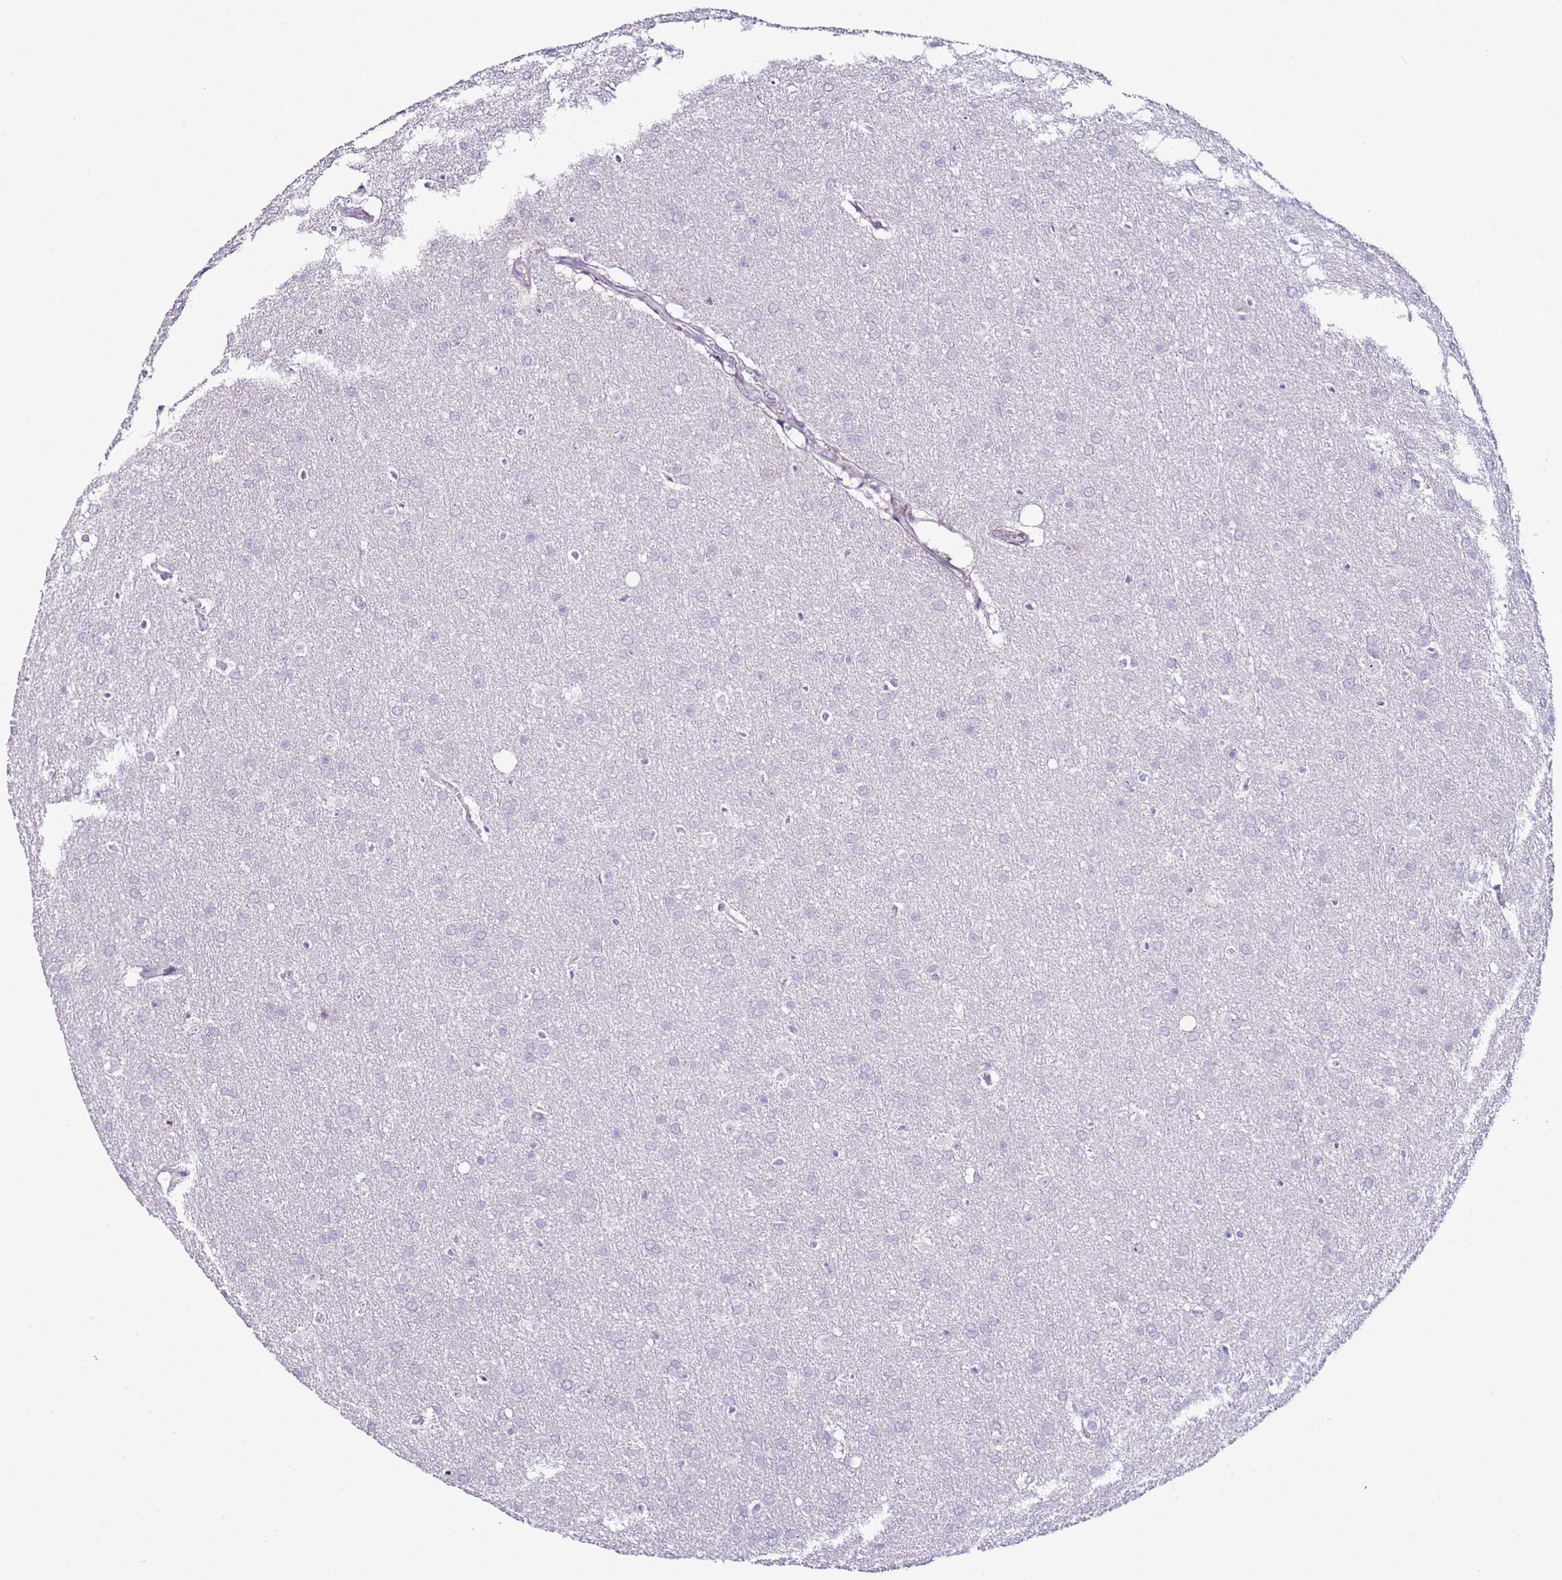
{"staining": {"intensity": "negative", "quantity": "none", "location": "none"}, "tissue": "glioma", "cell_type": "Tumor cells", "image_type": "cancer", "snomed": [{"axis": "morphology", "description": "Glioma, malignant, Low grade"}, {"axis": "topography", "description": "Brain"}], "caption": "Protein analysis of low-grade glioma (malignant) shows no significant expression in tumor cells. Brightfield microscopy of immunohistochemistry stained with DAB (brown) and hematoxylin (blue), captured at high magnification.", "gene": "HGD", "patient": {"sex": "female", "age": 32}}